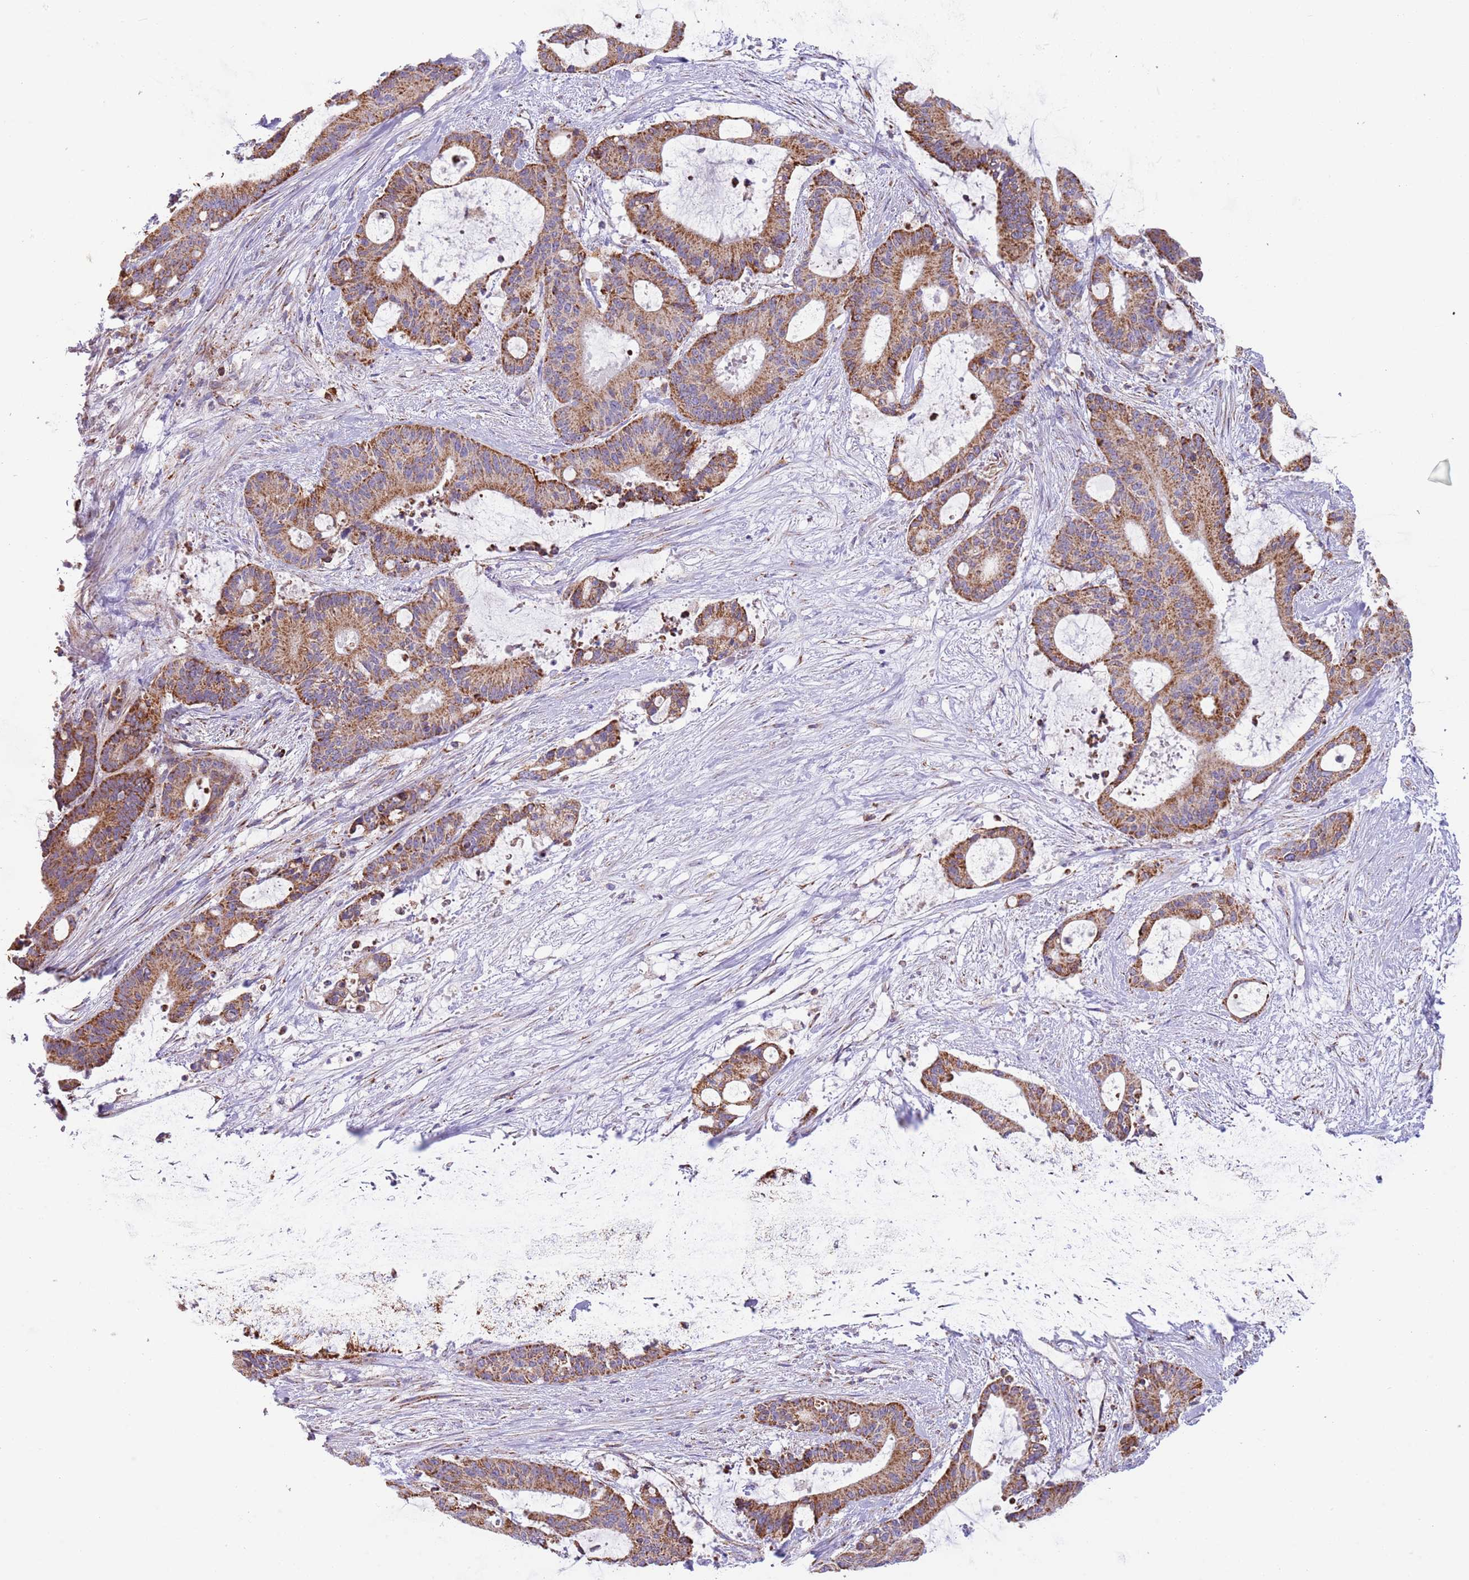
{"staining": {"intensity": "moderate", "quantity": ">75%", "location": "cytoplasmic/membranous"}, "tissue": "liver cancer", "cell_type": "Tumor cells", "image_type": "cancer", "snomed": [{"axis": "morphology", "description": "Normal tissue, NOS"}, {"axis": "morphology", "description": "Cholangiocarcinoma"}, {"axis": "topography", "description": "Liver"}, {"axis": "topography", "description": "Peripheral nerve tissue"}], "caption": "Immunohistochemistry (IHC) of liver cholangiocarcinoma displays medium levels of moderate cytoplasmic/membranous staining in approximately >75% of tumor cells.", "gene": "LHX6", "patient": {"sex": "female", "age": 73}}